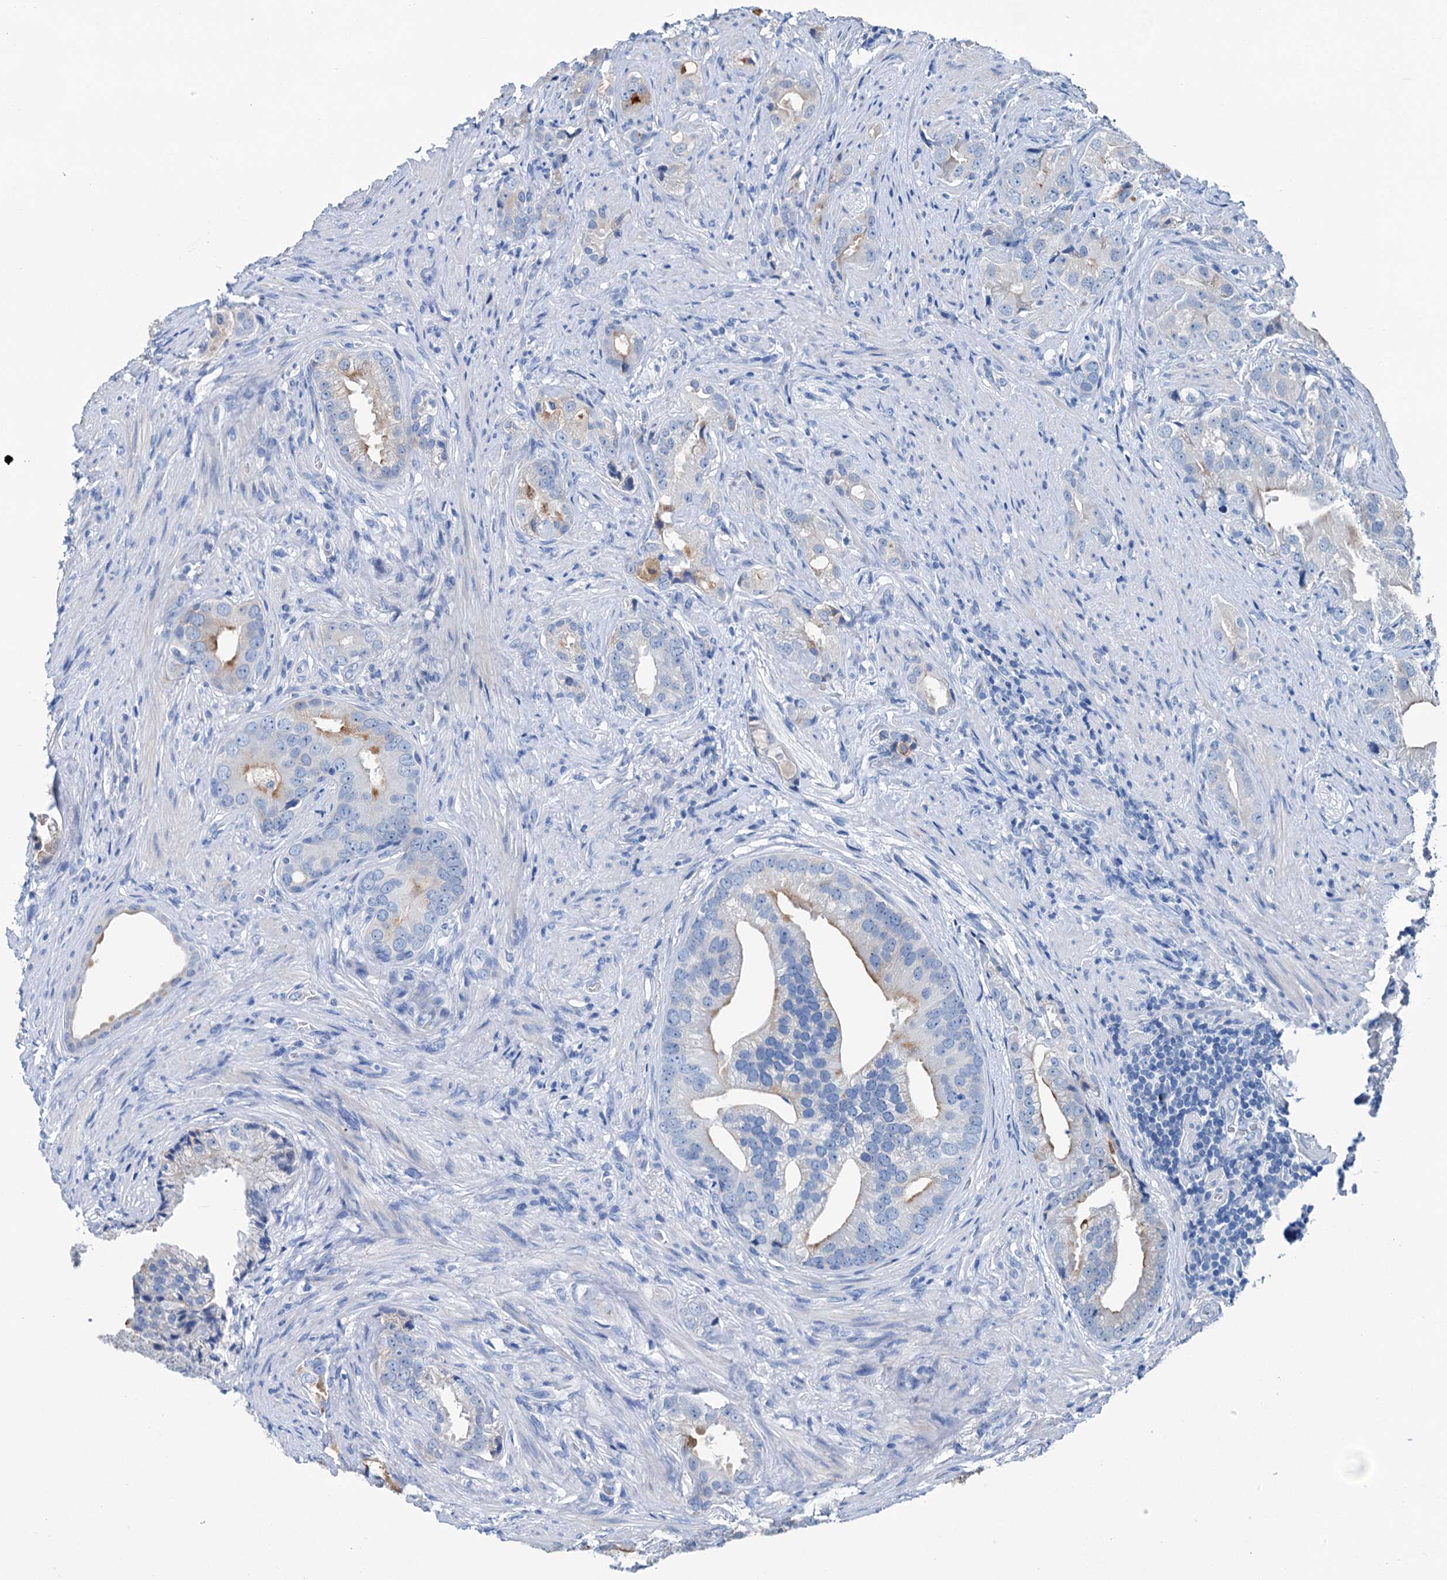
{"staining": {"intensity": "weak", "quantity": "<25%", "location": "cytoplasmic/membranous"}, "tissue": "prostate cancer", "cell_type": "Tumor cells", "image_type": "cancer", "snomed": [{"axis": "morphology", "description": "Adenocarcinoma, Low grade"}, {"axis": "topography", "description": "Prostate"}], "caption": "A photomicrograph of low-grade adenocarcinoma (prostate) stained for a protein shows no brown staining in tumor cells.", "gene": "KNDC1", "patient": {"sex": "male", "age": 71}}